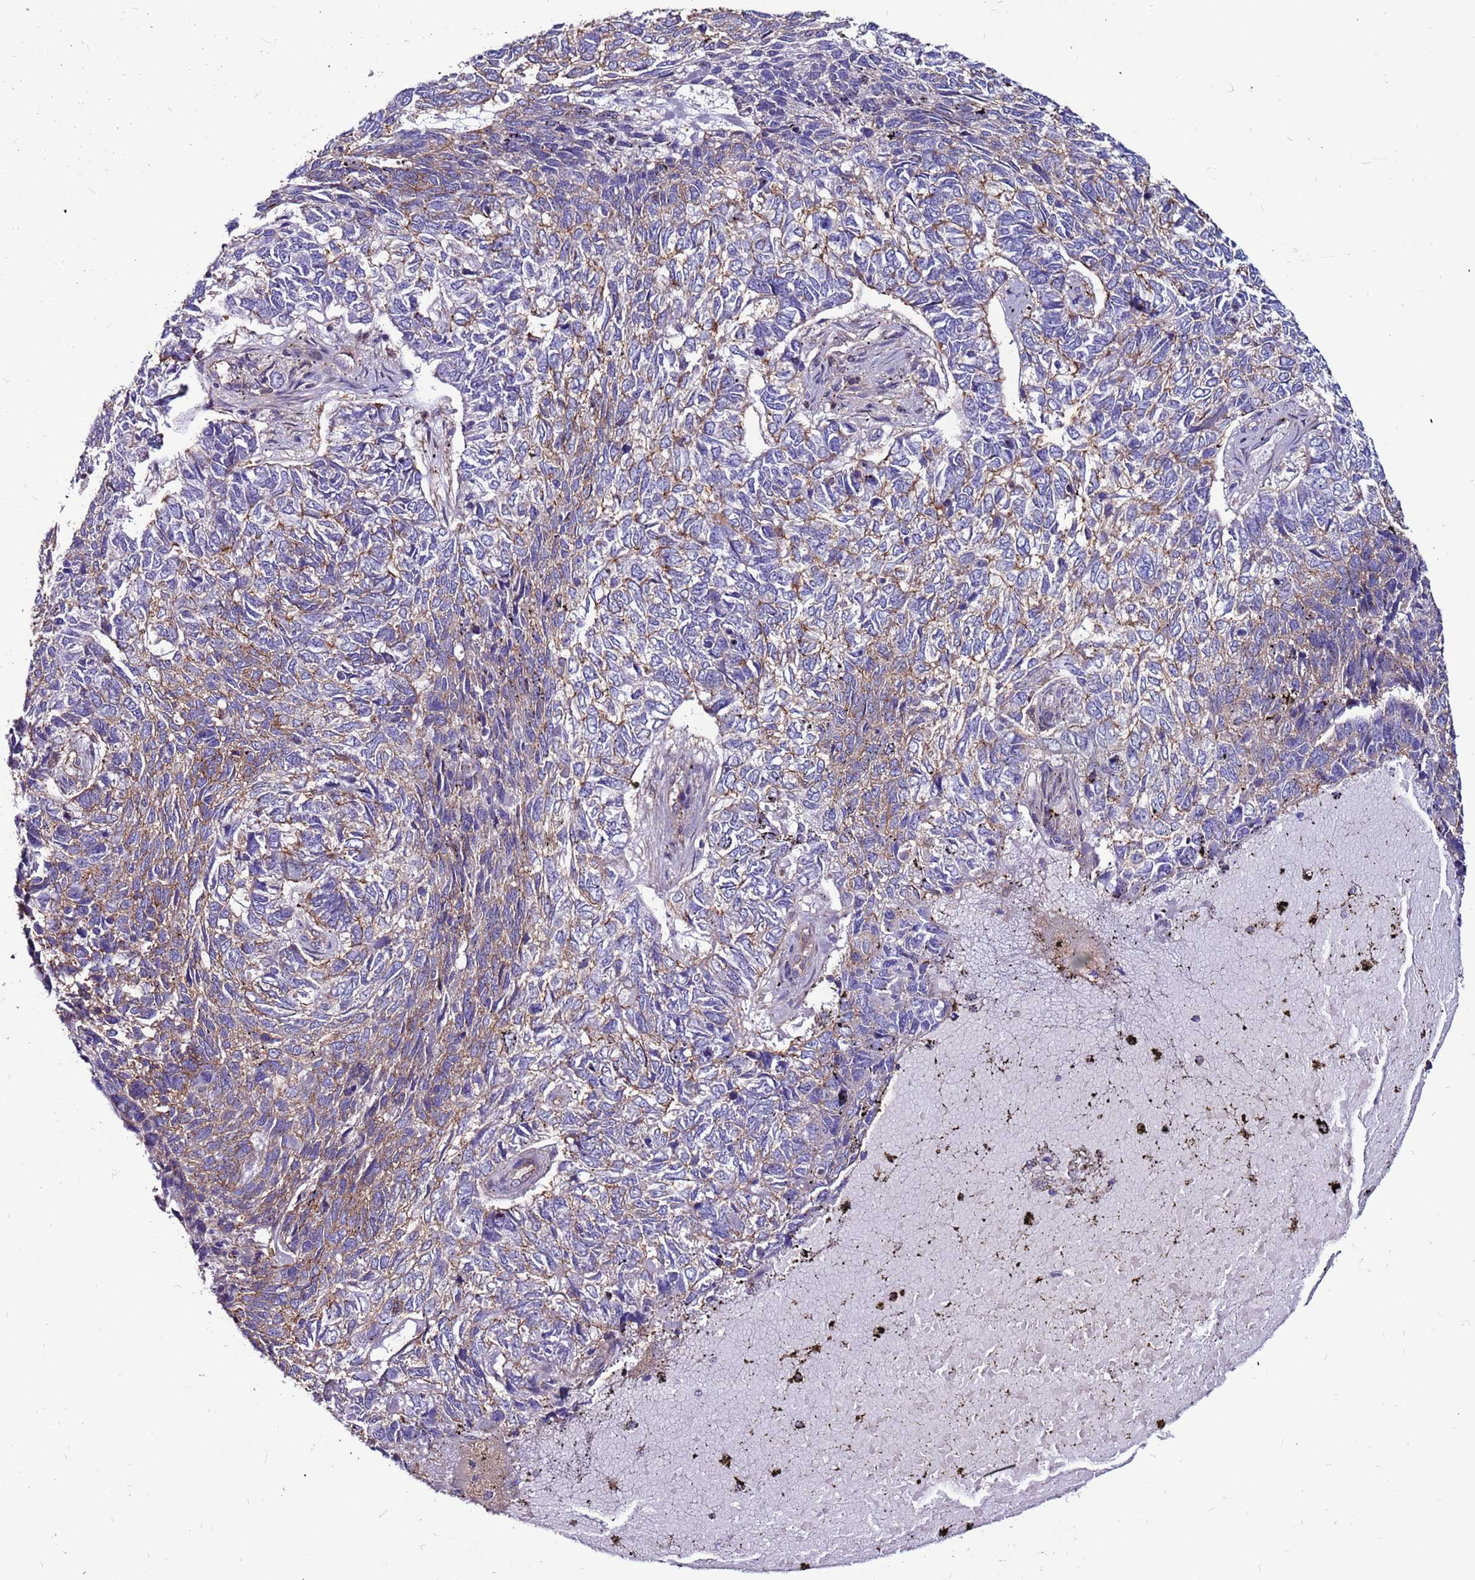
{"staining": {"intensity": "moderate", "quantity": "<25%", "location": "cytoplasmic/membranous"}, "tissue": "skin cancer", "cell_type": "Tumor cells", "image_type": "cancer", "snomed": [{"axis": "morphology", "description": "Basal cell carcinoma"}, {"axis": "topography", "description": "Skin"}], "caption": "Brown immunohistochemical staining in skin cancer (basal cell carcinoma) demonstrates moderate cytoplasmic/membranous staining in about <25% of tumor cells.", "gene": "NRN1L", "patient": {"sex": "female", "age": 65}}